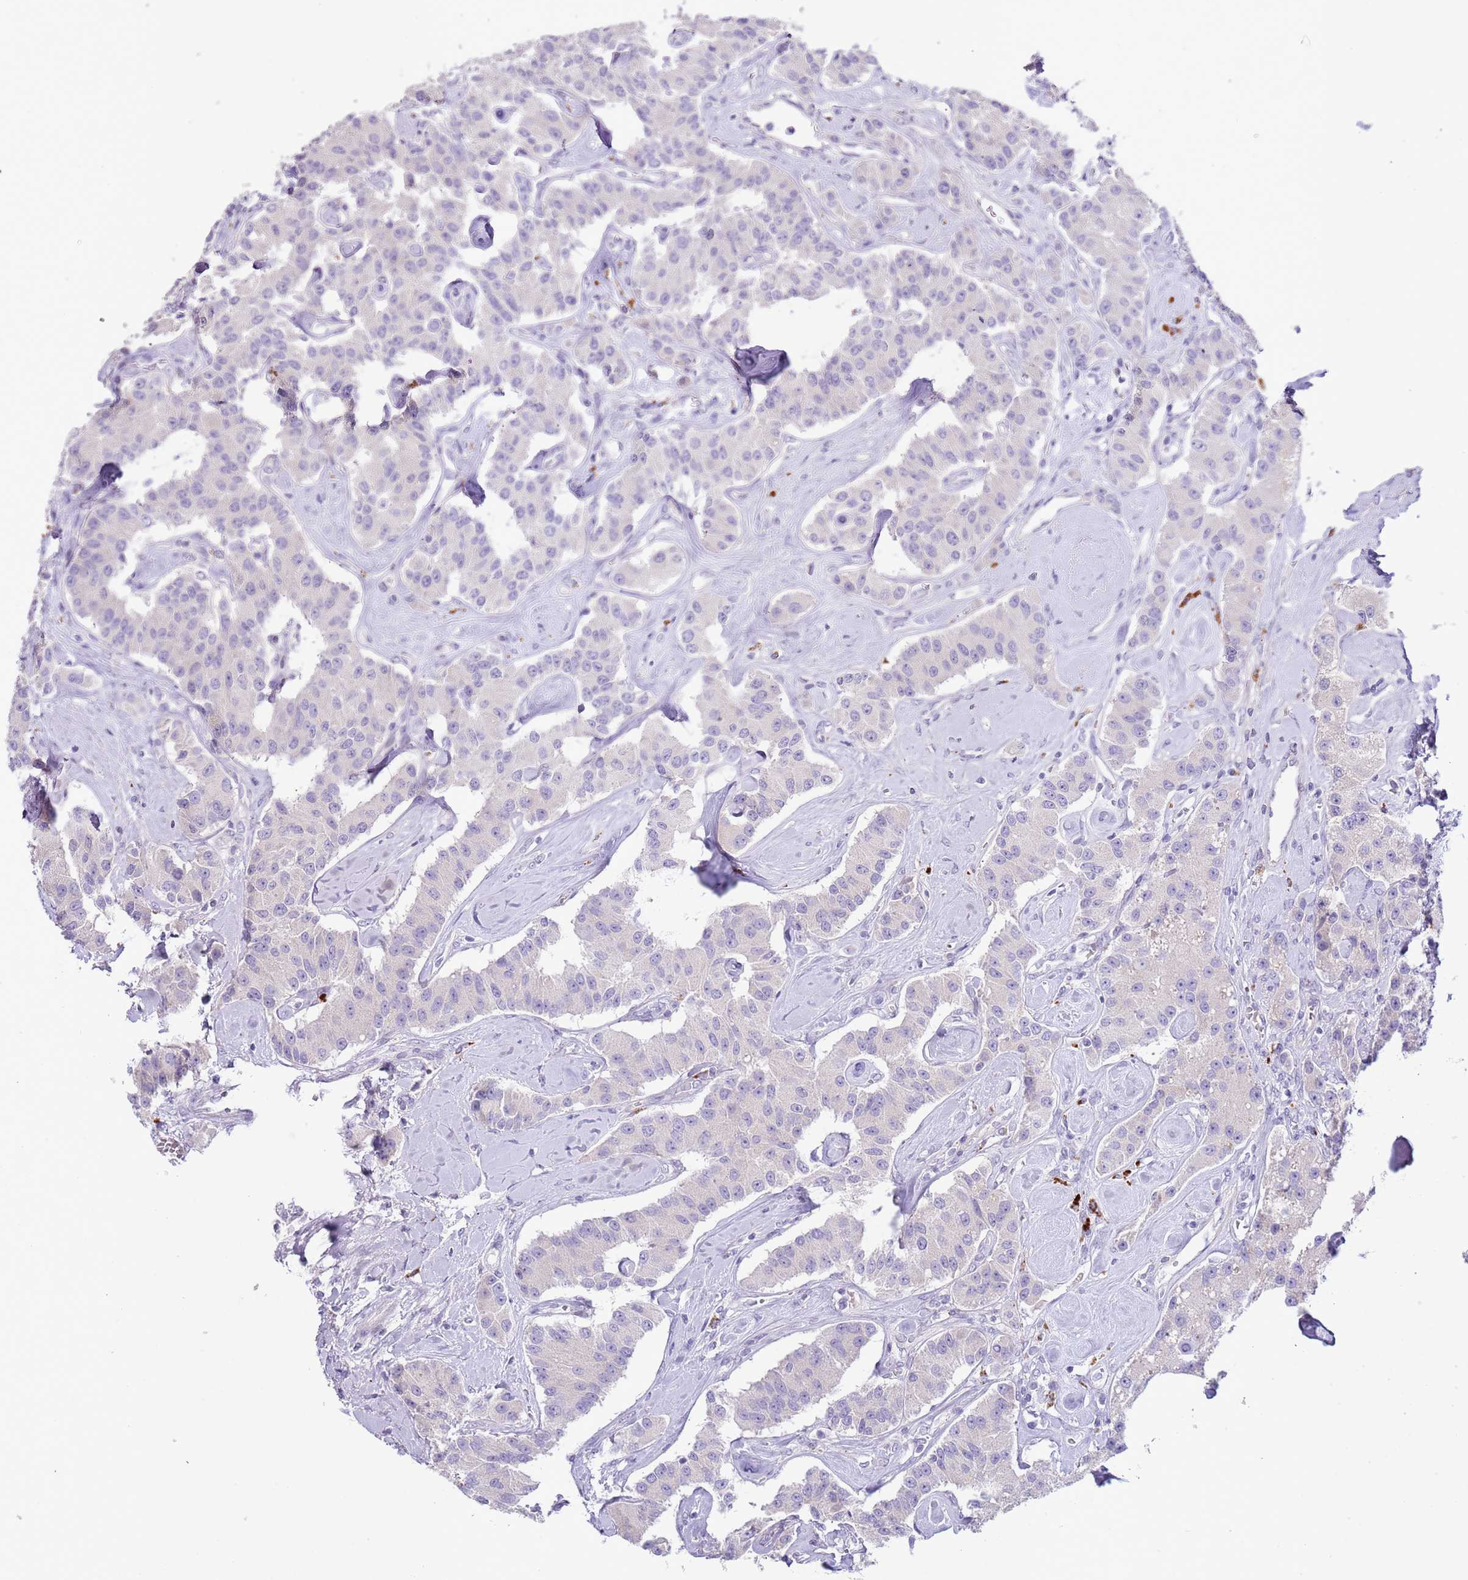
{"staining": {"intensity": "negative", "quantity": "none", "location": "none"}, "tissue": "carcinoid", "cell_type": "Tumor cells", "image_type": "cancer", "snomed": [{"axis": "morphology", "description": "Carcinoid, malignant, NOS"}, {"axis": "topography", "description": "Pancreas"}], "caption": "The immunohistochemistry (IHC) photomicrograph has no significant expression in tumor cells of carcinoid (malignant) tissue. (Immunohistochemistry, brightfield microscopy, high magnification).", "gene": "ABHD17A", "patient": {"sex": "male", "age": 41}}